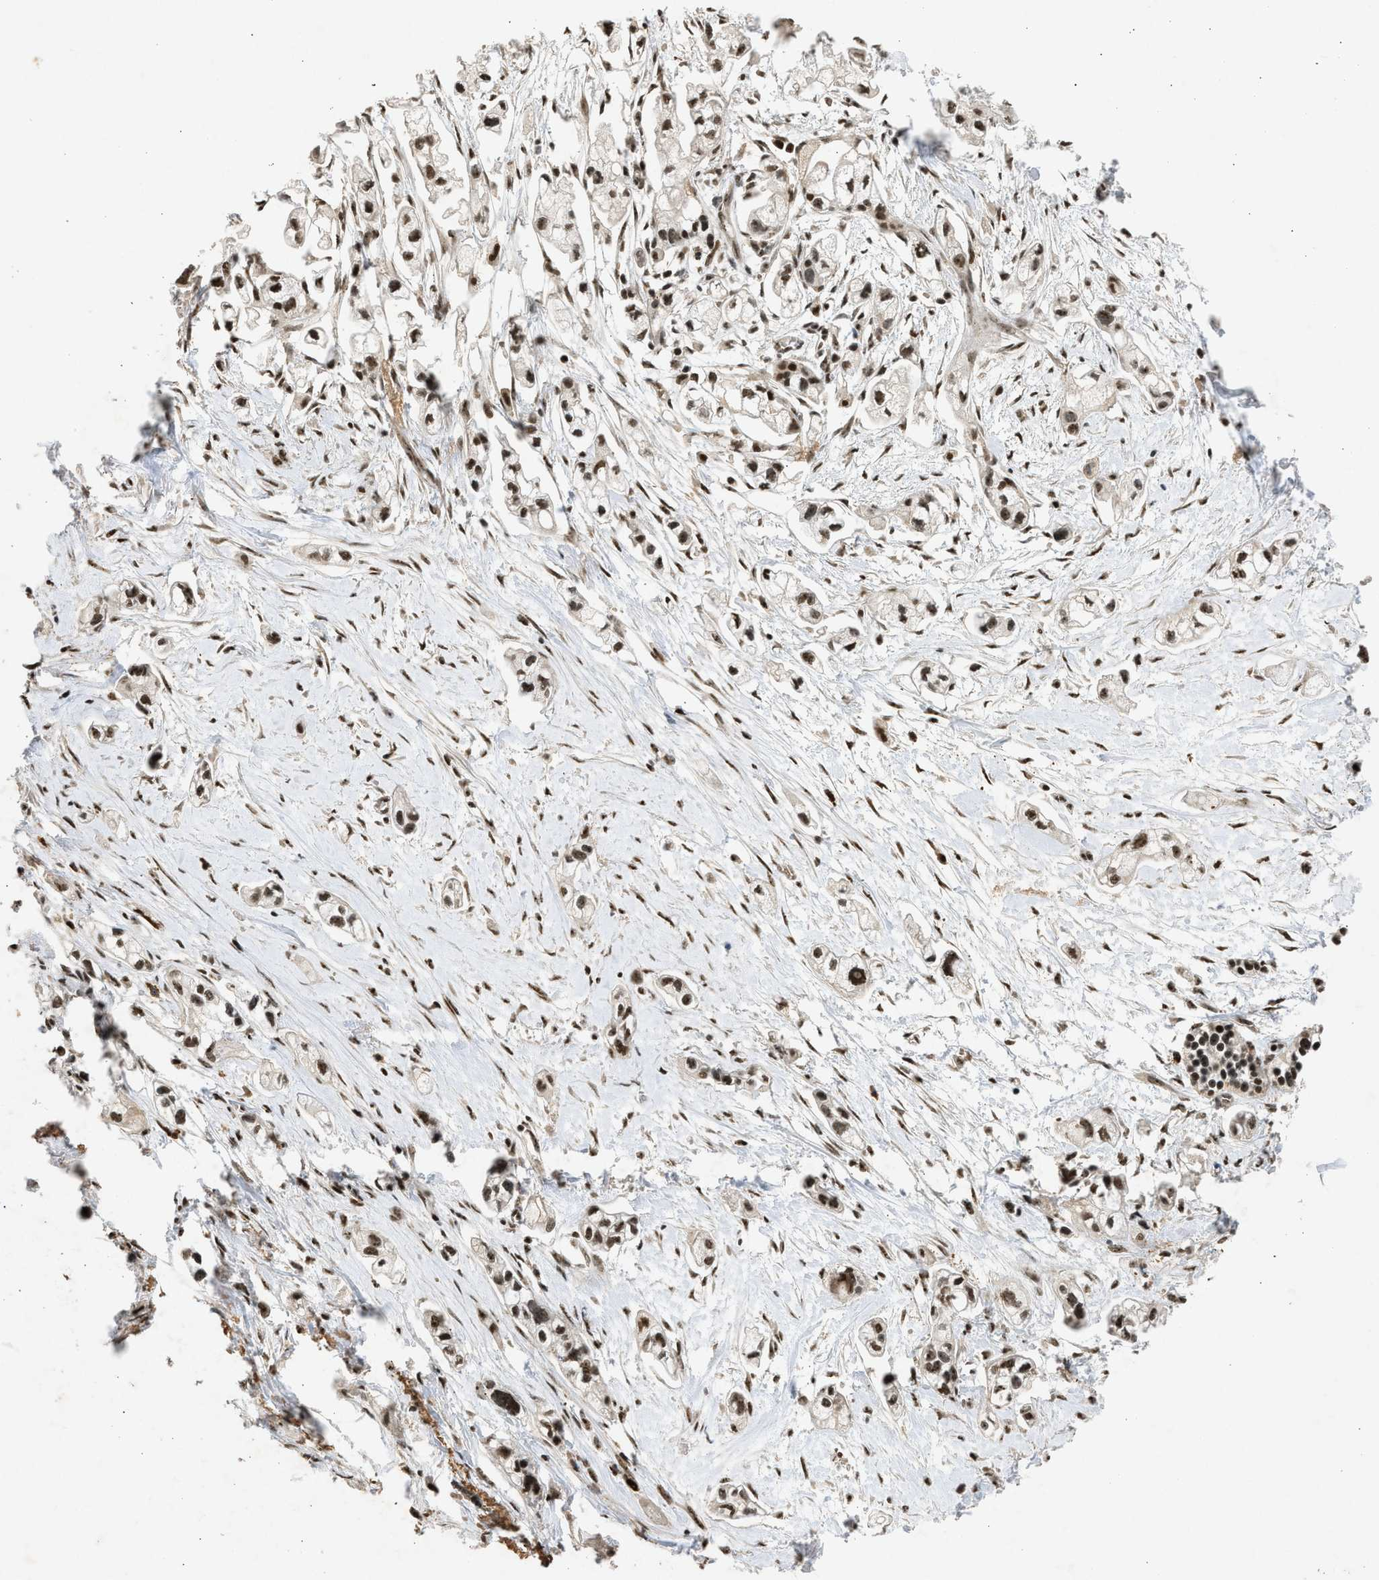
{"staining": {"intensity": "moderate", "quantity": ">75%", "location": "nuclear"}, "tissue": "pancreatic cancer", "cell_type": "Tumor cells", "image_type": "cancer", "snomed": [{"axis": "morphology", "description": "Adenocarcinoma, NOS"}, {"axis": "topography", "description": "Pancreas"}], "caption": "Protein expression analysis of pancreatic cancer exhibits moderate nuclear staining in approximately >75% of tumor cells.", "gene": "TFDP2", "patient": {"sex": "male", "age": 74}}